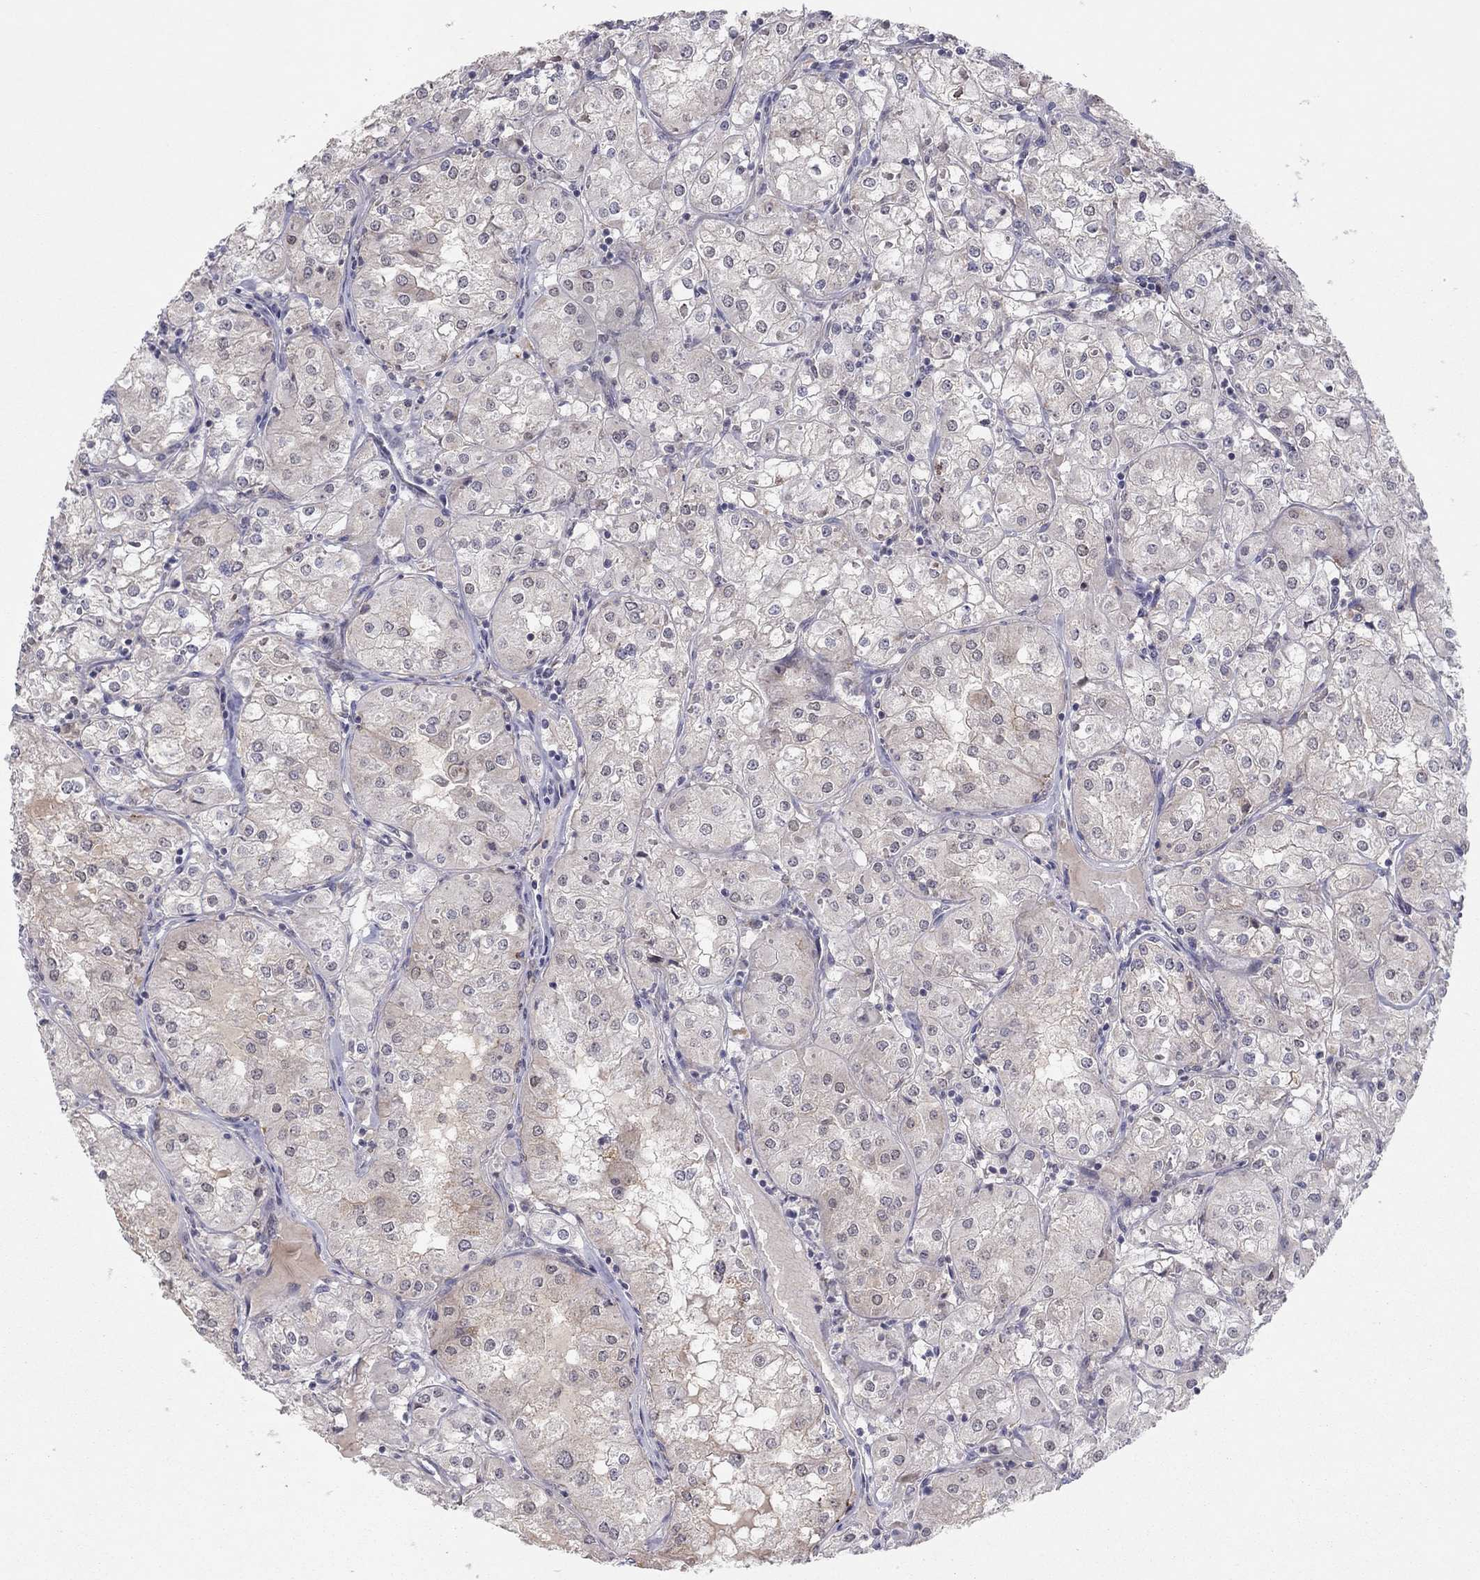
{"staining": {"intensity": "weak", "quantity": "25%-75%", "location": "cytoplasmic/membranous"}, "tissue": "renal cancer", "cell_type": "Tumor cells", "image_type": "cancer", "snomed": [{"axis": "morphology", "description": "Adenocarcinoma, NOS"}, {"axis": "topography", "description": "Kidney"}], "caption": "Human renal cancer stained for a protein (brown) reveals weak cytoplasmic/membranous positive positivity in approximately 25%-75% of tumor cells.", "gene": "CRACDL", "patient": {"sex": "male", "age": 77}}